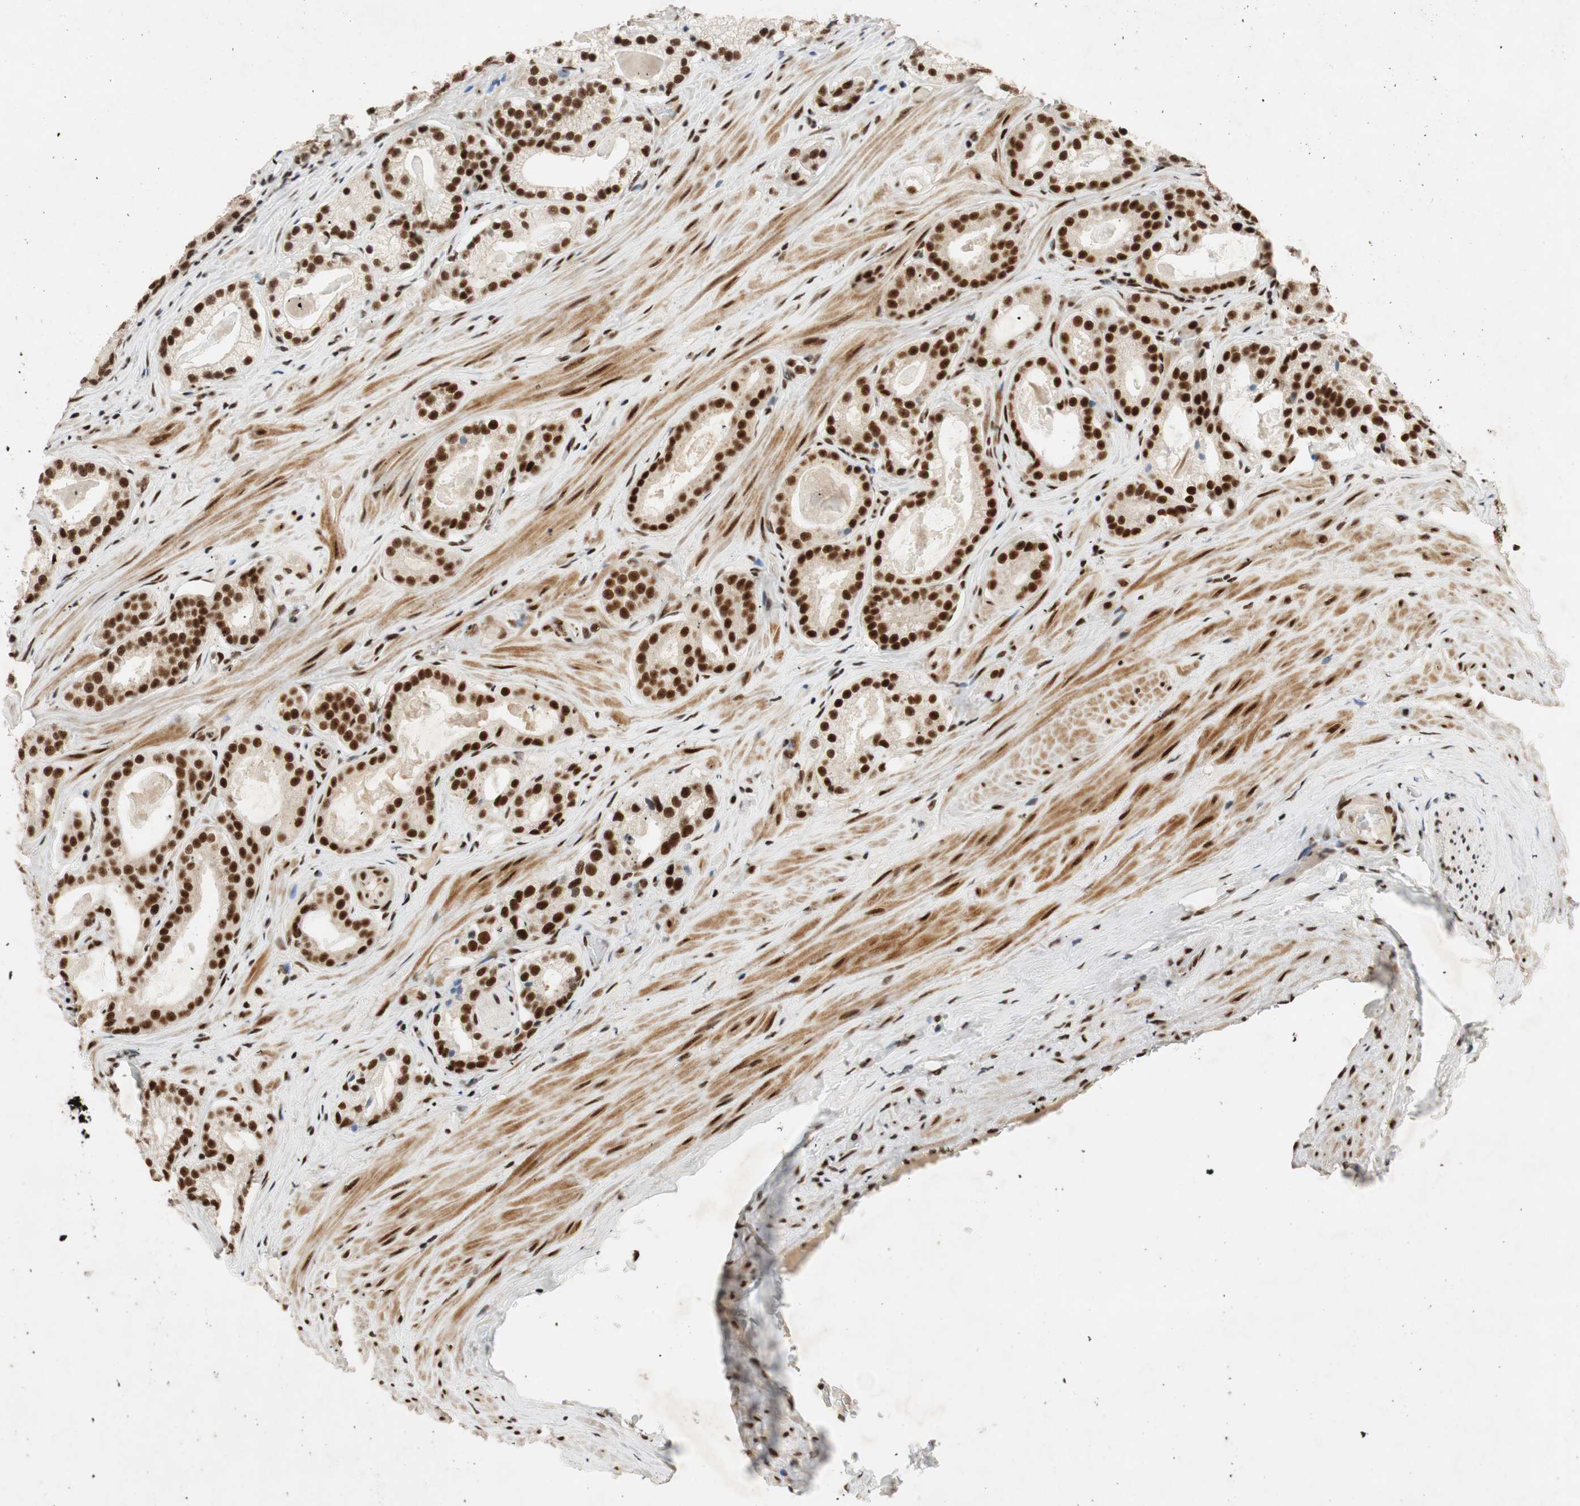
{"staining": {"intensity": "strong", "quantity": ">75%", "location": "nuclear"}, "tissue": "prostate cancer", "cell_type": "Tumor cells", "image_type": "cancer", "snomed": [{"axis": "morphology", "description": "Adenocarcinoma, Low grade"}, {"axis": "topography", "description": "Prostate"}], "caption": "Strong nuclear positivity is seen in approximately >75% of tumor cells in prostate cancer (adenocarcinoma (low-grade)).", "gene": "NCBP3", "patient": {"sex": "male", "age": 59}}